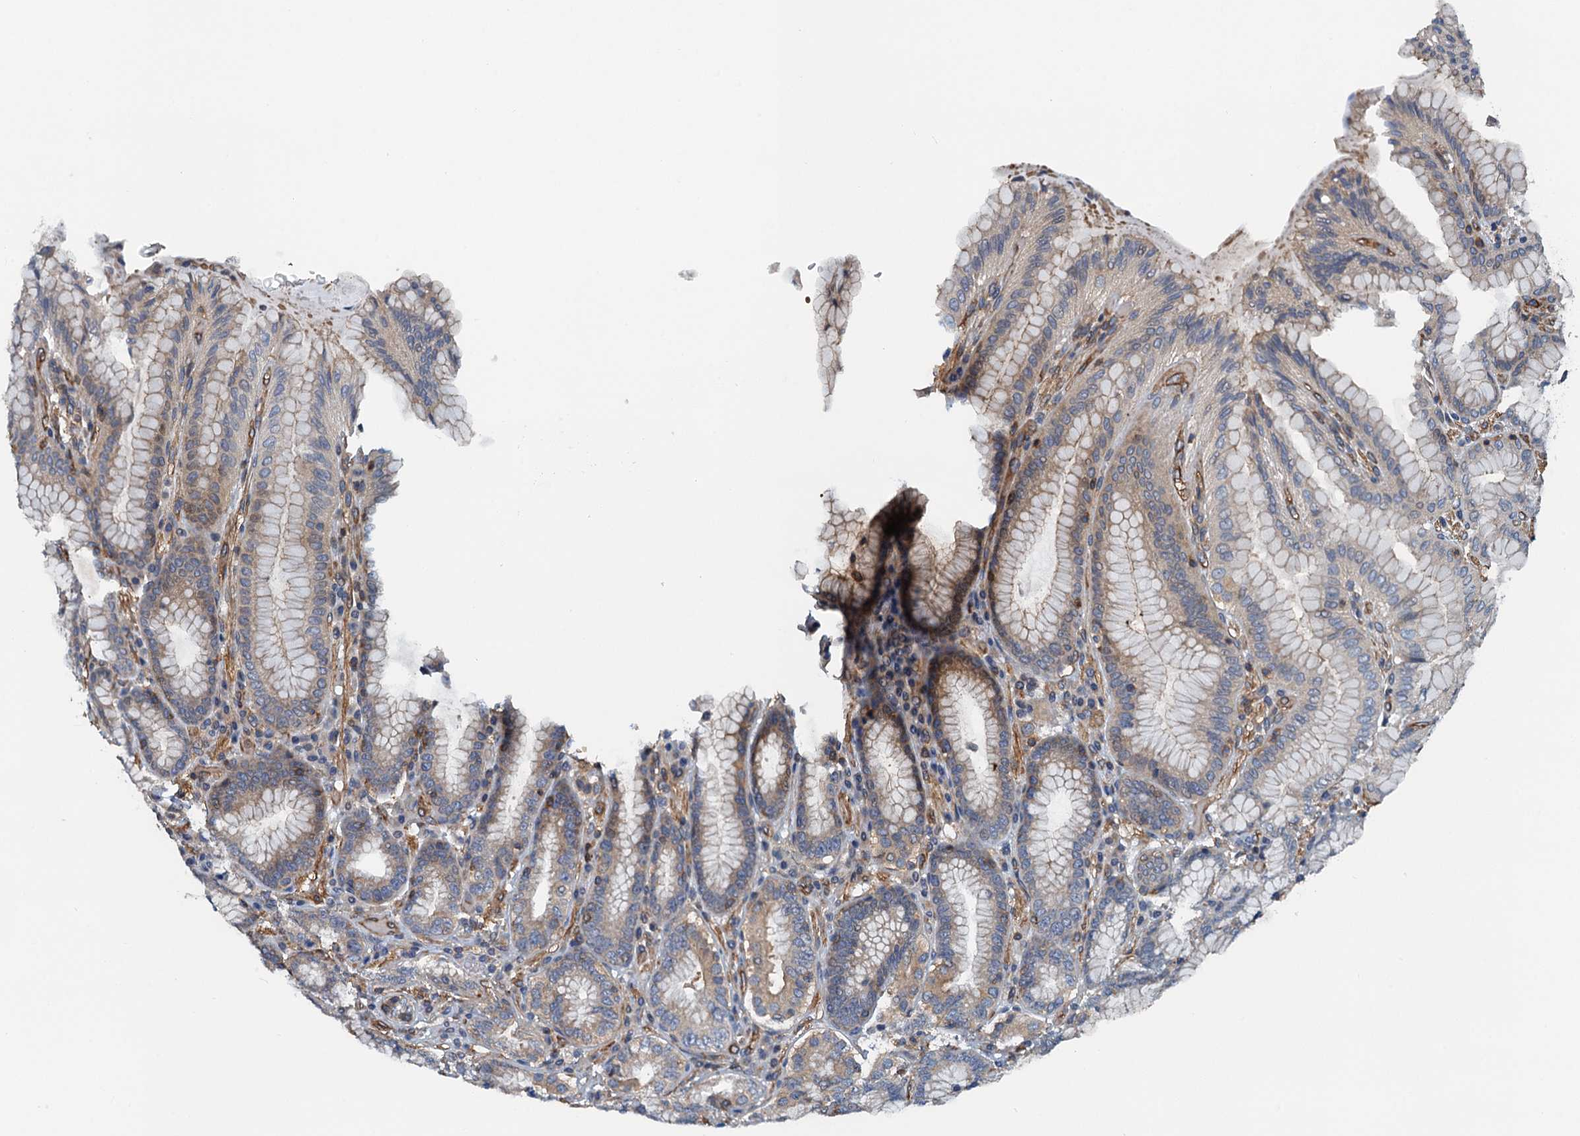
{"staining": {"intensity": "weak", "quantity": "25%-75%", "location": "cytoplasmic/membranous"}, "tissue": "stomach", "cell_type": "Glandular cells", "image_type": "normal", "snomed": [{"axis": "morphology", "description": "Normal tissue, NOS"}, {"axis": "topography", "description": "Stomach, upper"}, {"axis": "topography", "description": "Stomach, lower"}], "caption": "Stomach stained with immunohistochemistry (IHC) shows weak cytoplasmic/membranous staining in about 25%-75% of glandular cells.", "gene": "ROGDI", "patient": {"sex": "female", "age": 76}}